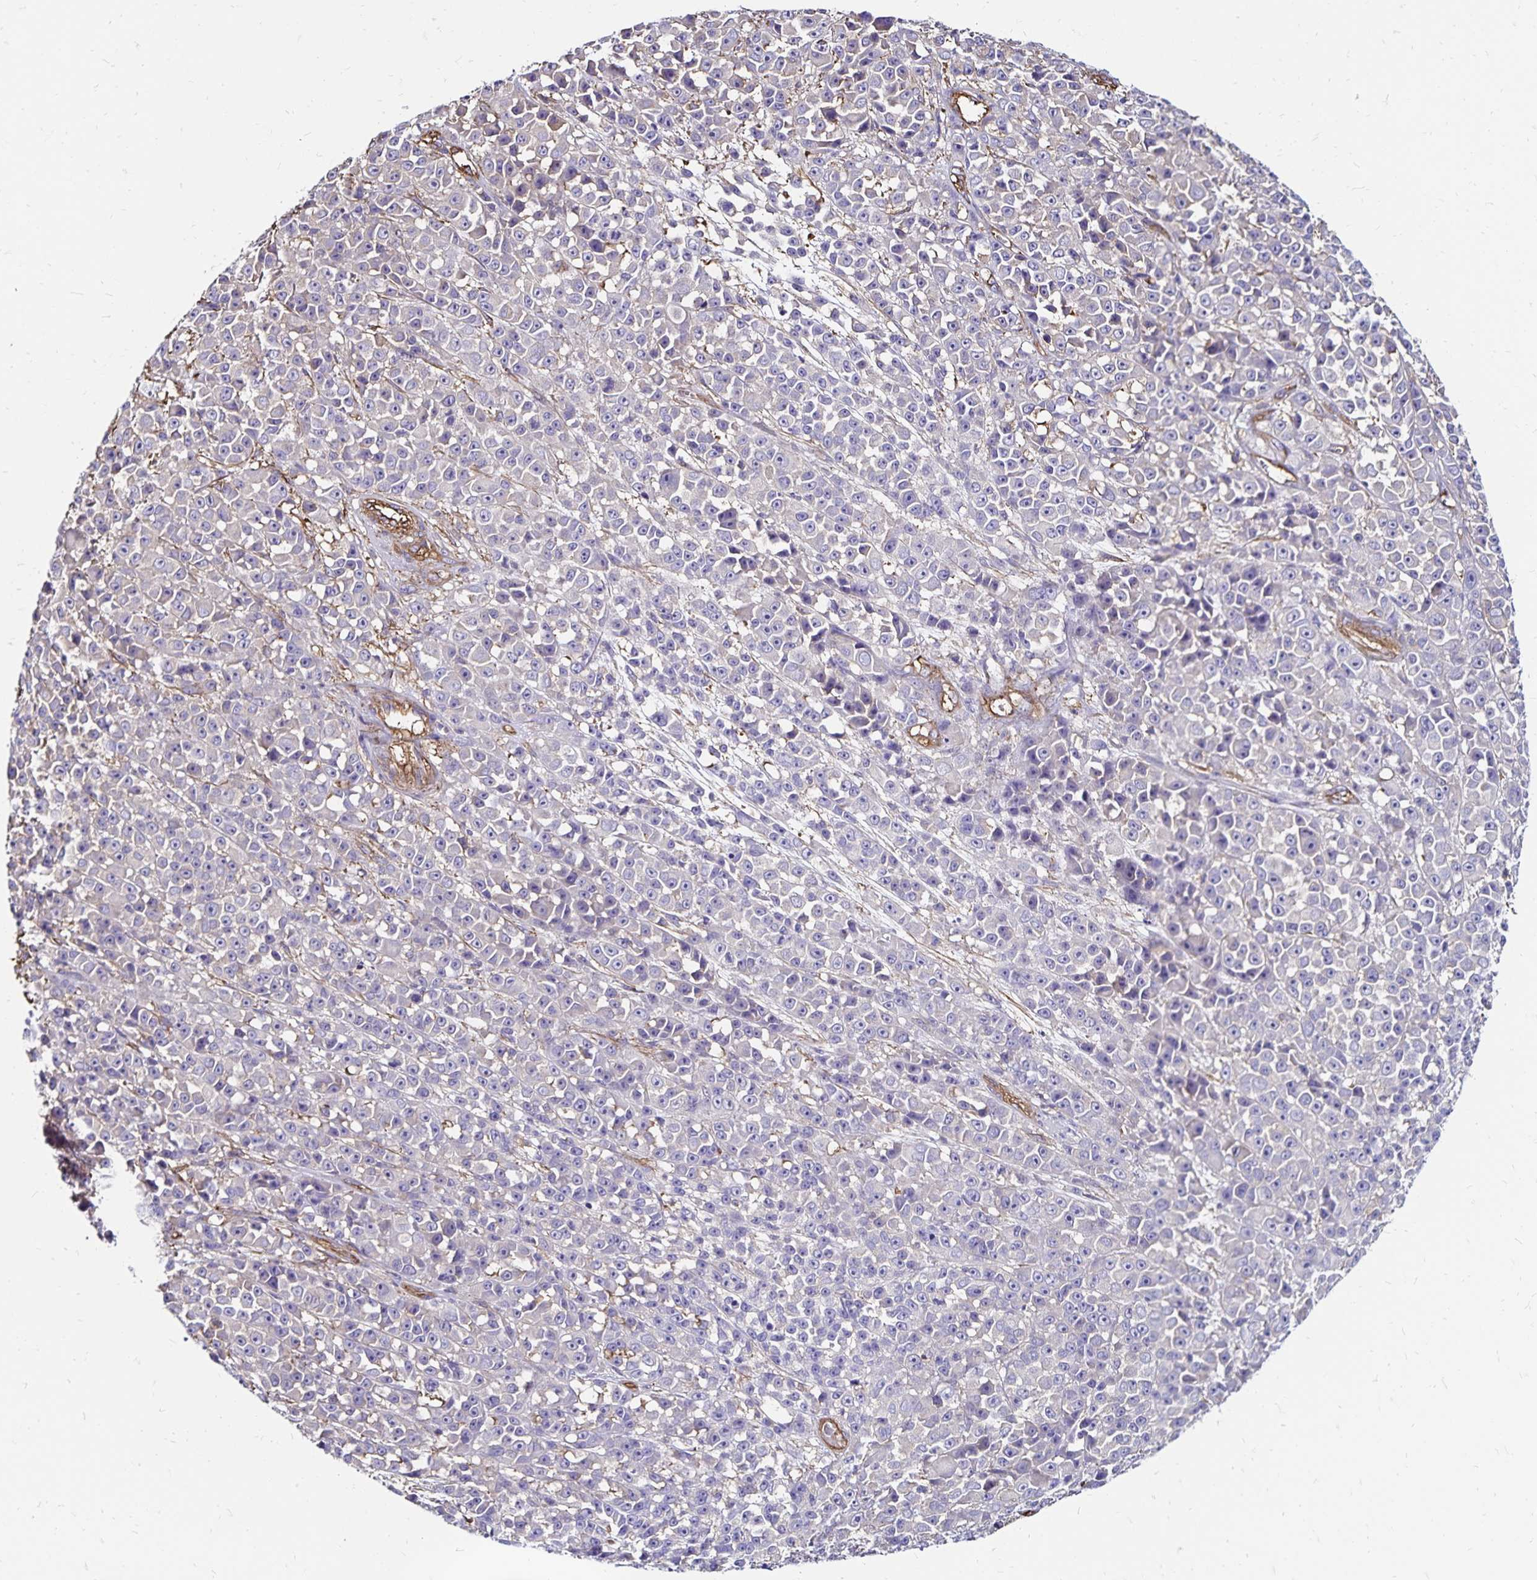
{"staining": {"intensity": "negative", "quantity": "none", "location": "none"}, "tissue": "melanoma", "cell_type": "Tumor cells", "image_type": "cancer", "snomed": [{"axis": "morphology", "description": "Malignant melanoma, NOS"}, {"axis": "topography", "description": "Skin"}, {"axis": "topography", "description": "Skin of back"}], "caption": "A high-resolution histopathology image shows immunohistochemistry (IHC) staining of malignant melanoma, which shows no significant staining in tumor cells.", "gene": "RPRML", "patient": {"sex": "male", "age": 91}}